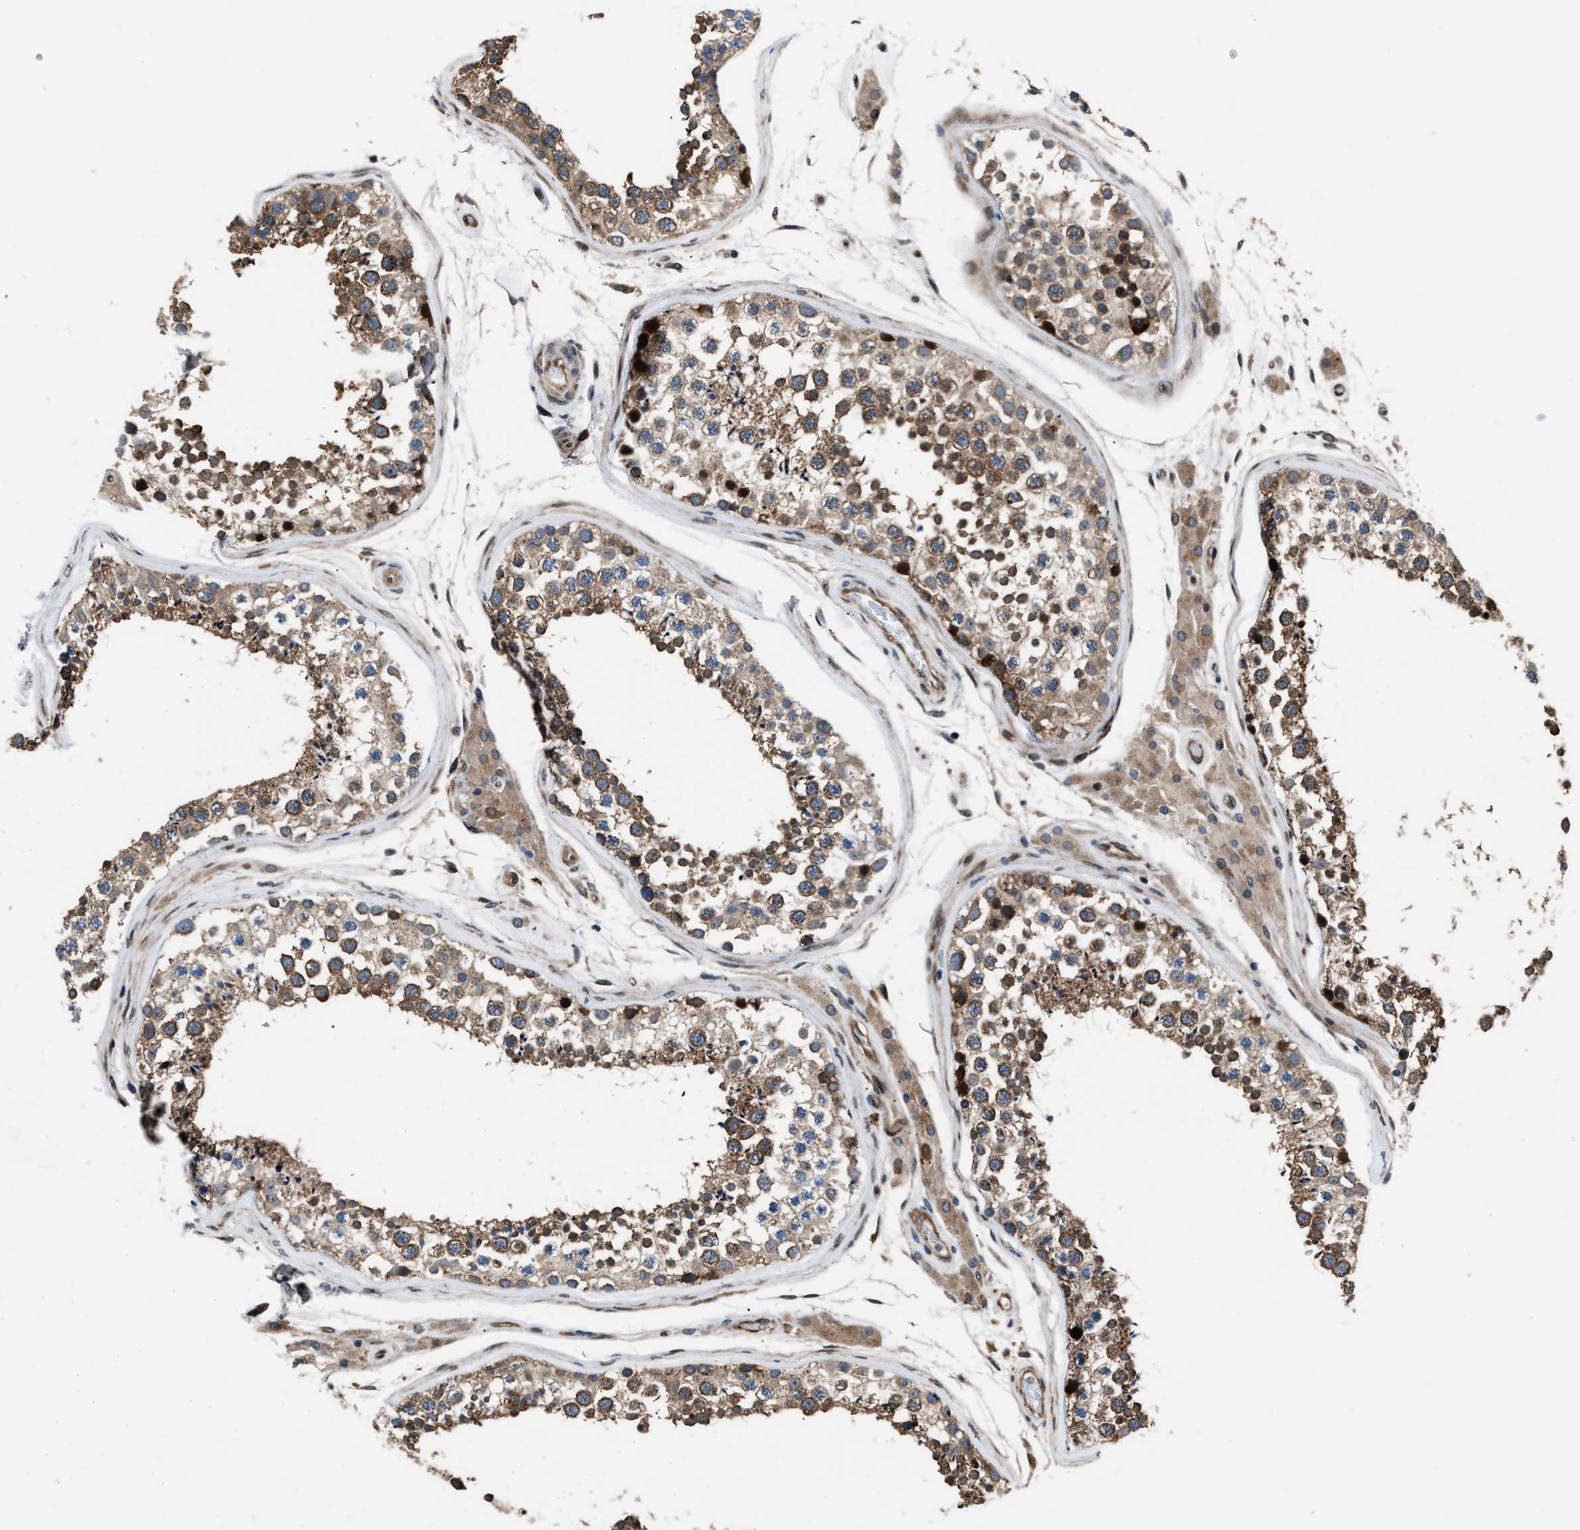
{"staining": {"intensity": "moderate", "quantity": ">75%", "location": "cytoplasmic/membranous"}, "tissue": "testis", "cell_type": "Cells in seminiferous ducts", "image_type": "normal", "snomed": [{"axis": "morphology", "description": "Normal tissue, NOS"}, {"axis": "topography", "description": "Testis"}], "caption": "Immunohistochemistry (IHC) staining of normal testis, which shows medium levels of moderate cytoplasmic/membranous positivity in about >75% of cells in seminiferous ducts indicating moderate cytoplasmic/membranous protein positivity. The staining was performed using DAB (brown) for protein detection and nuclei were counterstained in hematoxylin (blue).", "gene": "DYNC2I1", "patient": {"sex": "male", "age": 46}}